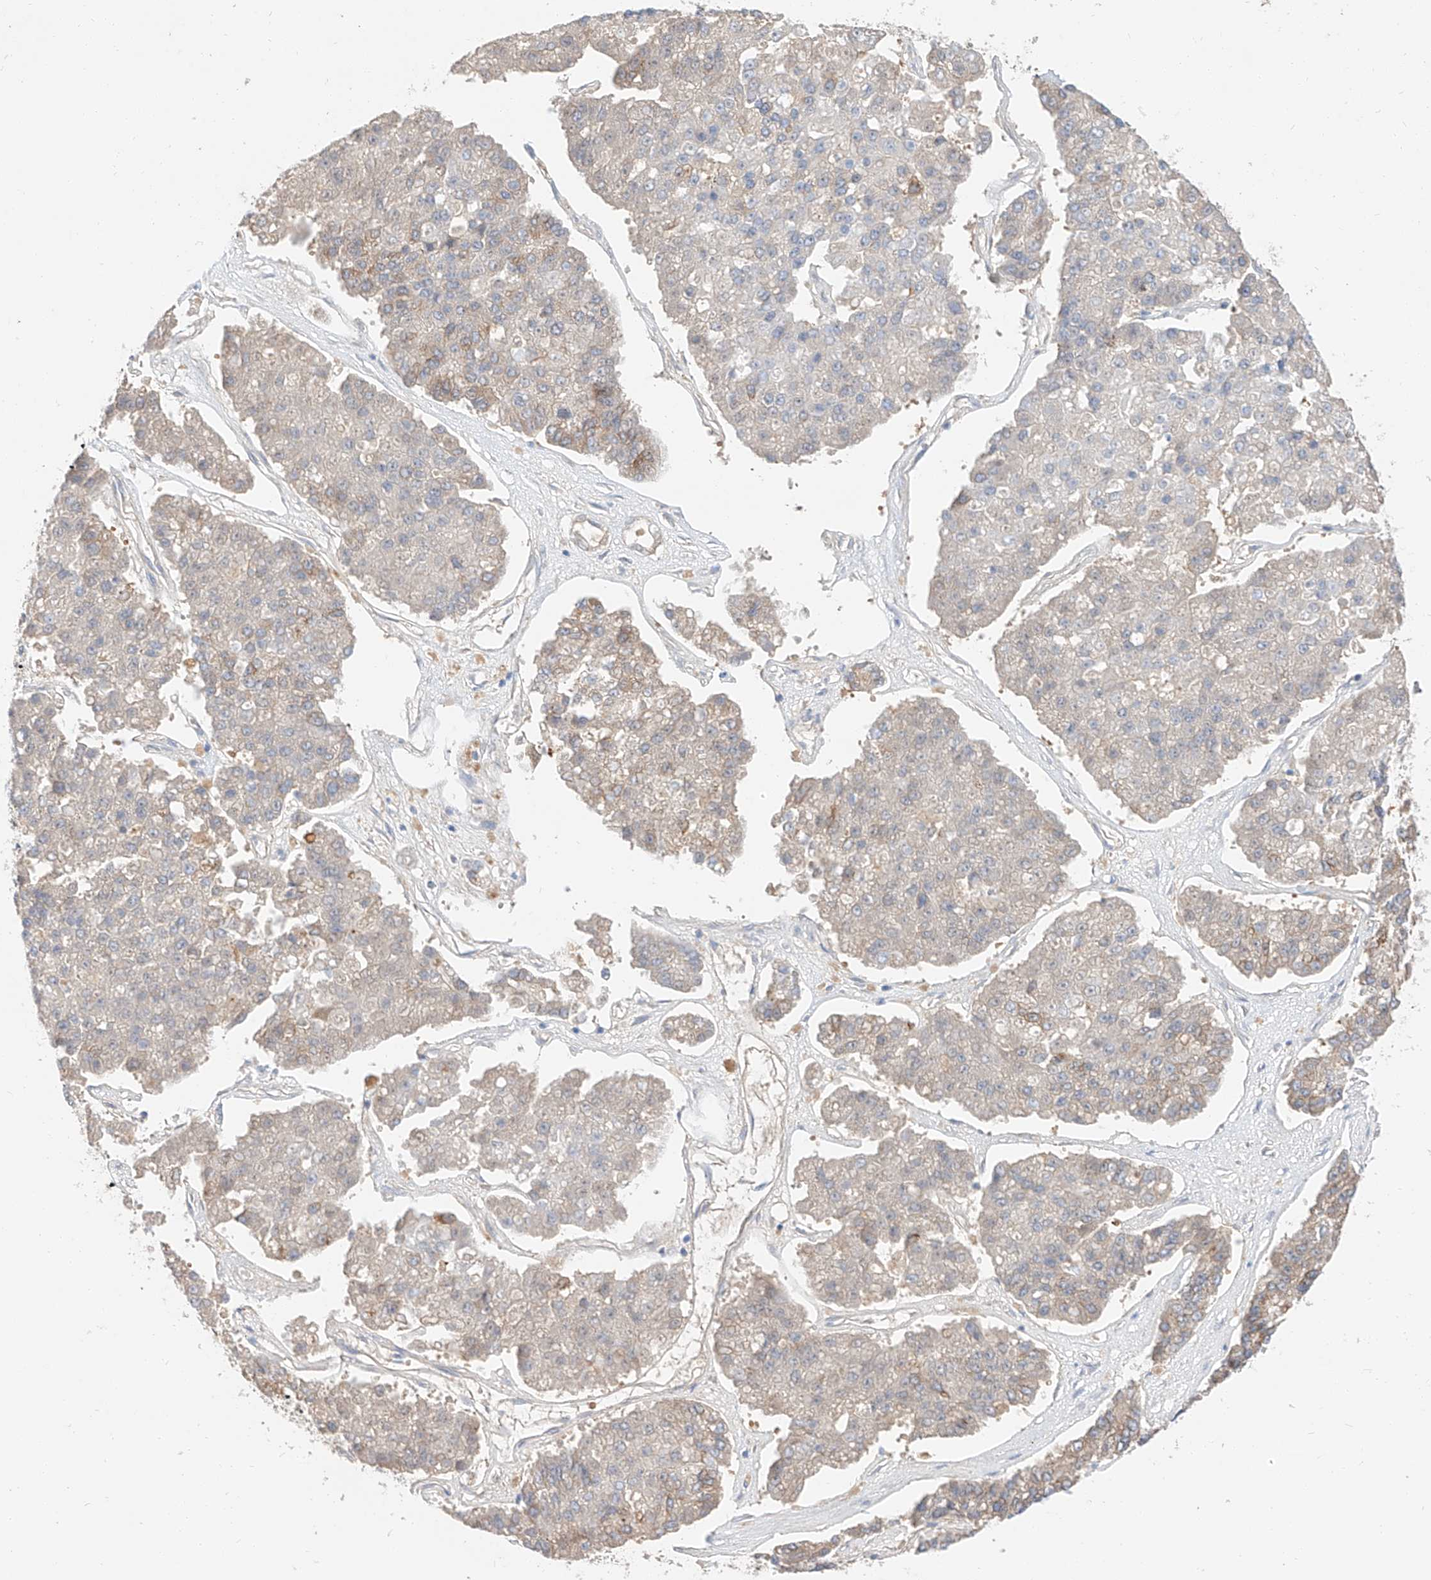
{"staining": {"intensity": "weak", "quantity": "25%-75%", "location": "cytoplasmic/membranous"}, "tissue": "pancreatic cancer", "cell_type": "Tumor cells", "image_type": "cancer", "snomed": [{"axis": "morphology", "description": "Adenocarcinoma, NOS"}, {"axis": "topography", "description": "Pancreas"}], "caption": "Pancreatic cancer (adenocarcinoma) stained with immunohistochemistry (IHC) shows weak cytoplasmic/membranous expression in approximately 25%-75% of tumor cells. (DAB IHC with brightfield microscopy, high magnification).", "gene": "MAP7", "patient": {"sex": "male", "age": 50}}